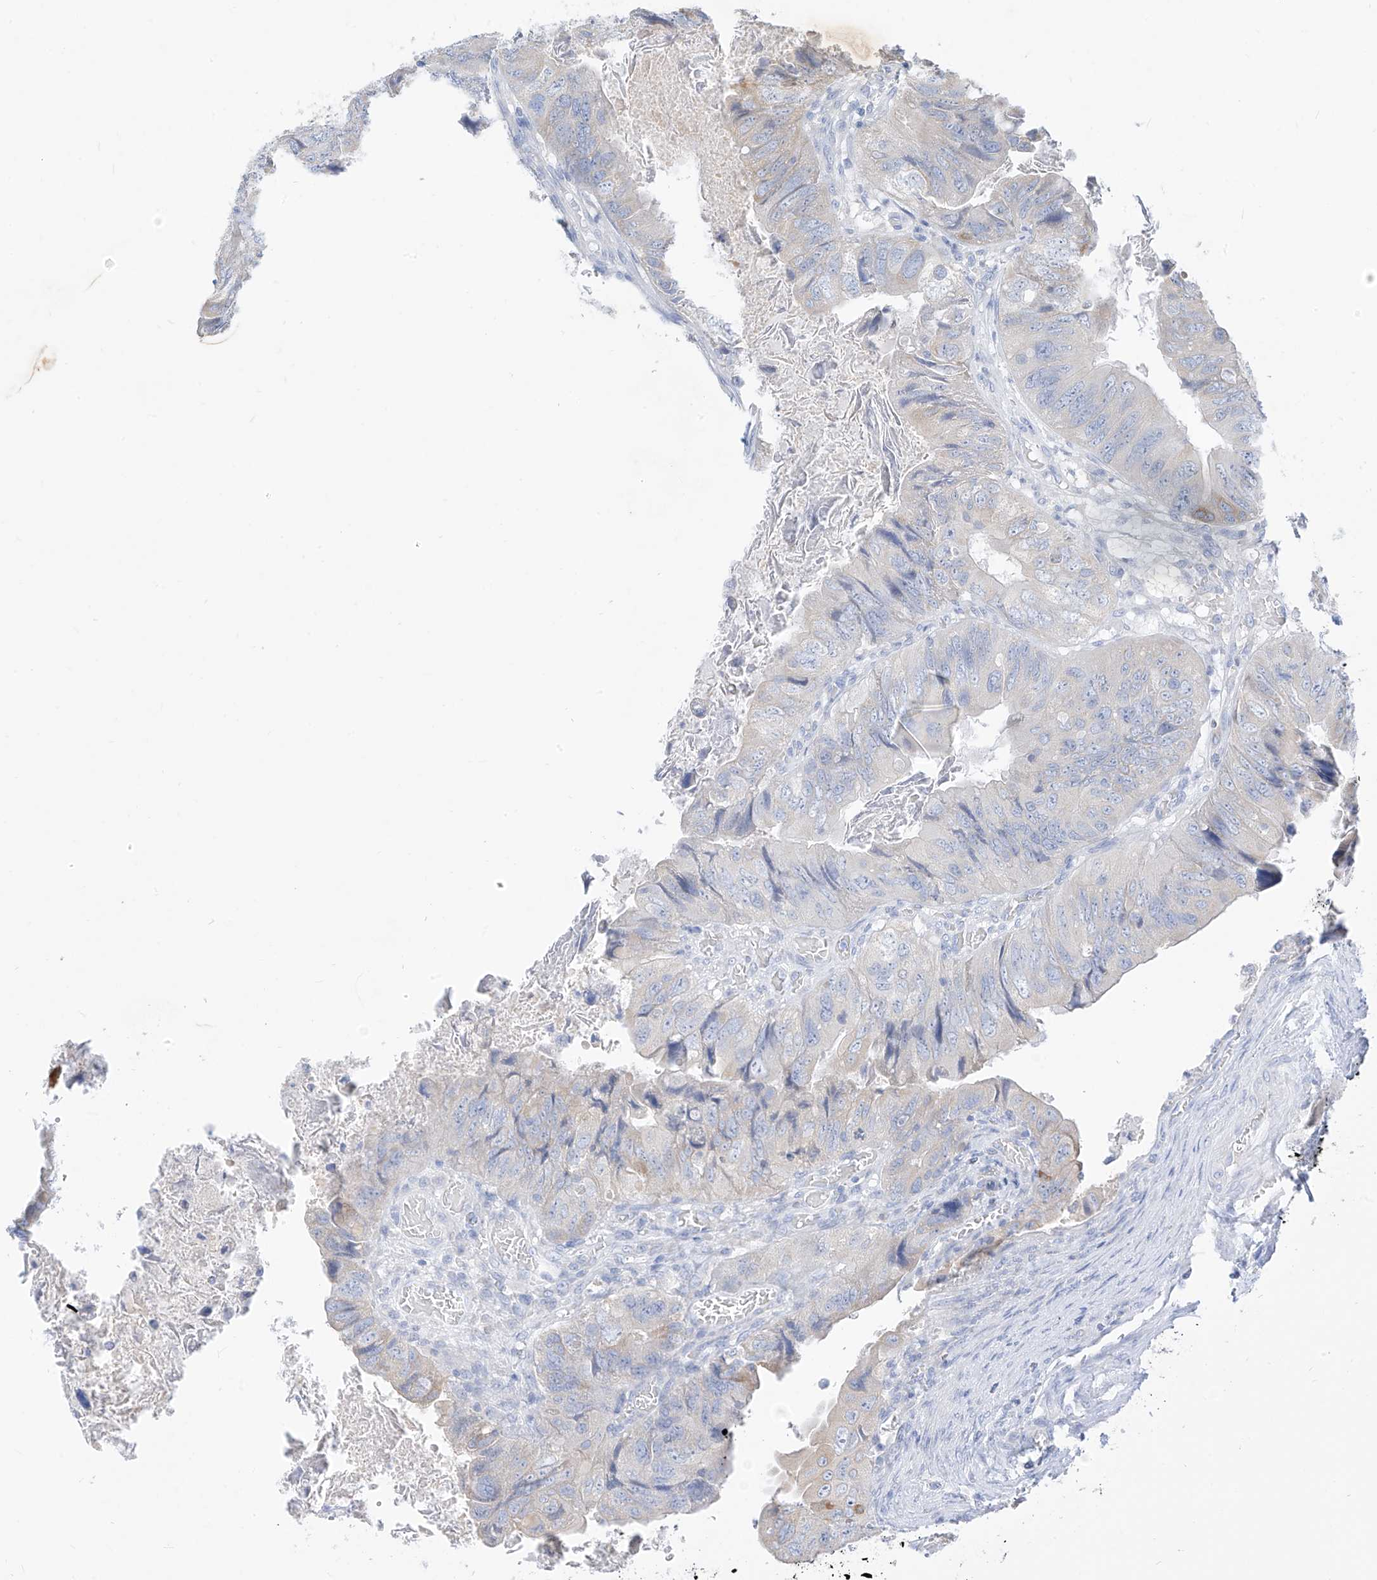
{"staining": {"intensity": "weak", "quantity": "<25%", "location": "cytoplasmic/membranous"}, "tissue": "colorectal cancer", "cell_type": "Tumor cells", "image_type": "cancer", "snomed": [{"axis": "morphology", "description": "Adenocarcinoma, NOS"}, {"axis": "topography", "description": "Rectum"}], "caption": "Immunohistochemical staining of colorectal cancer (adenocarcinoma) displays no significant expression in tumor cells.", "gene": "RASA2", "patient": {"sex": "male", "age": 63}}